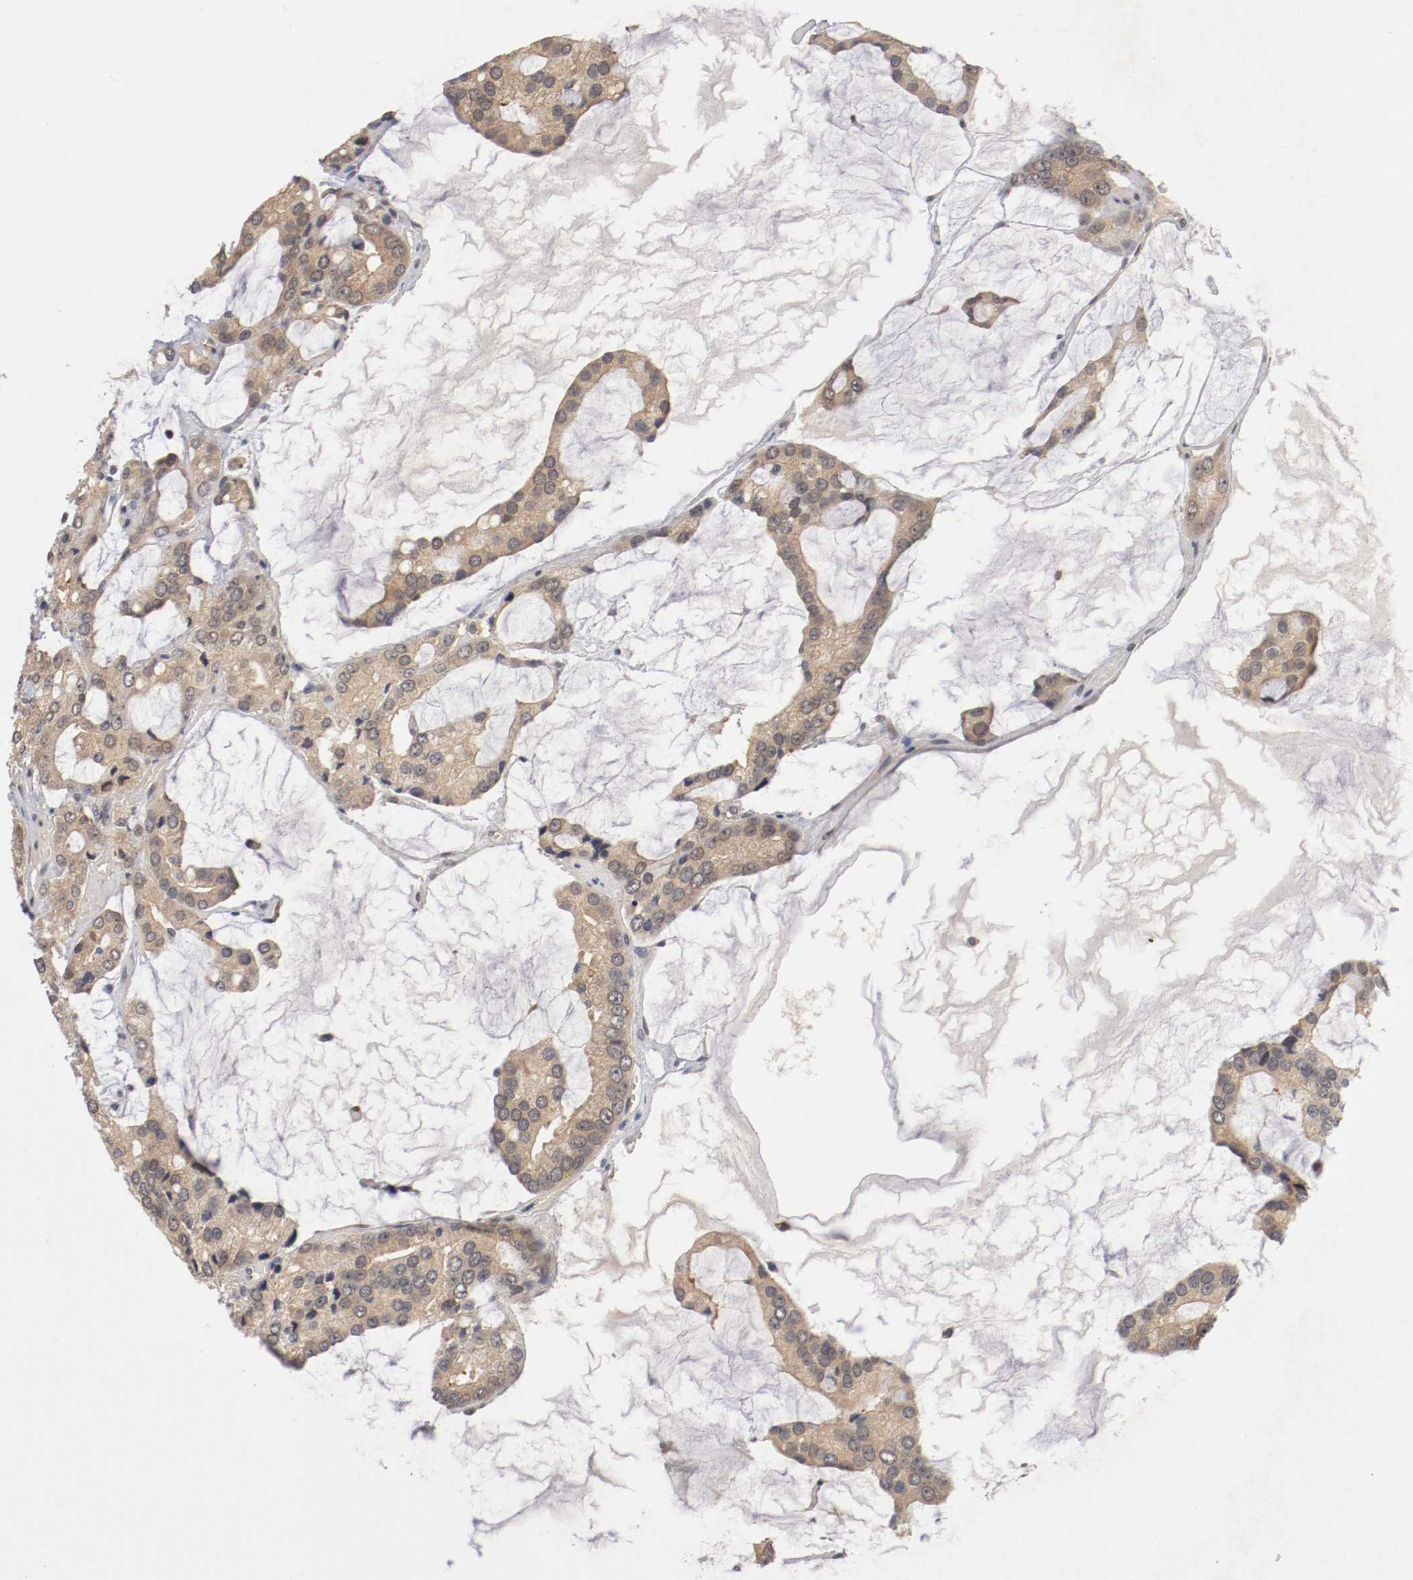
{"staining": {"intensity": "weak", "quantity": ">75%", "location": "cytoplasmic/membranous"}, "tissue": "prostate cancer", "cell_type": "Tumor cells", "image_type": "cancer", "snomed": [{"axis": "morphology", "description": "Adenocarcinoma, High grade"}, {"axis": "topography", "description": "Prostate"}], "caption": "Immunohistochemistry (IHC) (DAB (3,3'-diaminobenzidine)) staining of adenocarcinoma (high-grade) (prostate) reveals weak cytoplasmic/membranous protein expression in approximately >75% of tumor cells. (Stains: DAB in brown, nuclei in blue, Microscopy: brightfield microscopy at high magnification).", "gene": "DNMT3B", "patient": {"sex": "male", "age": 67}}